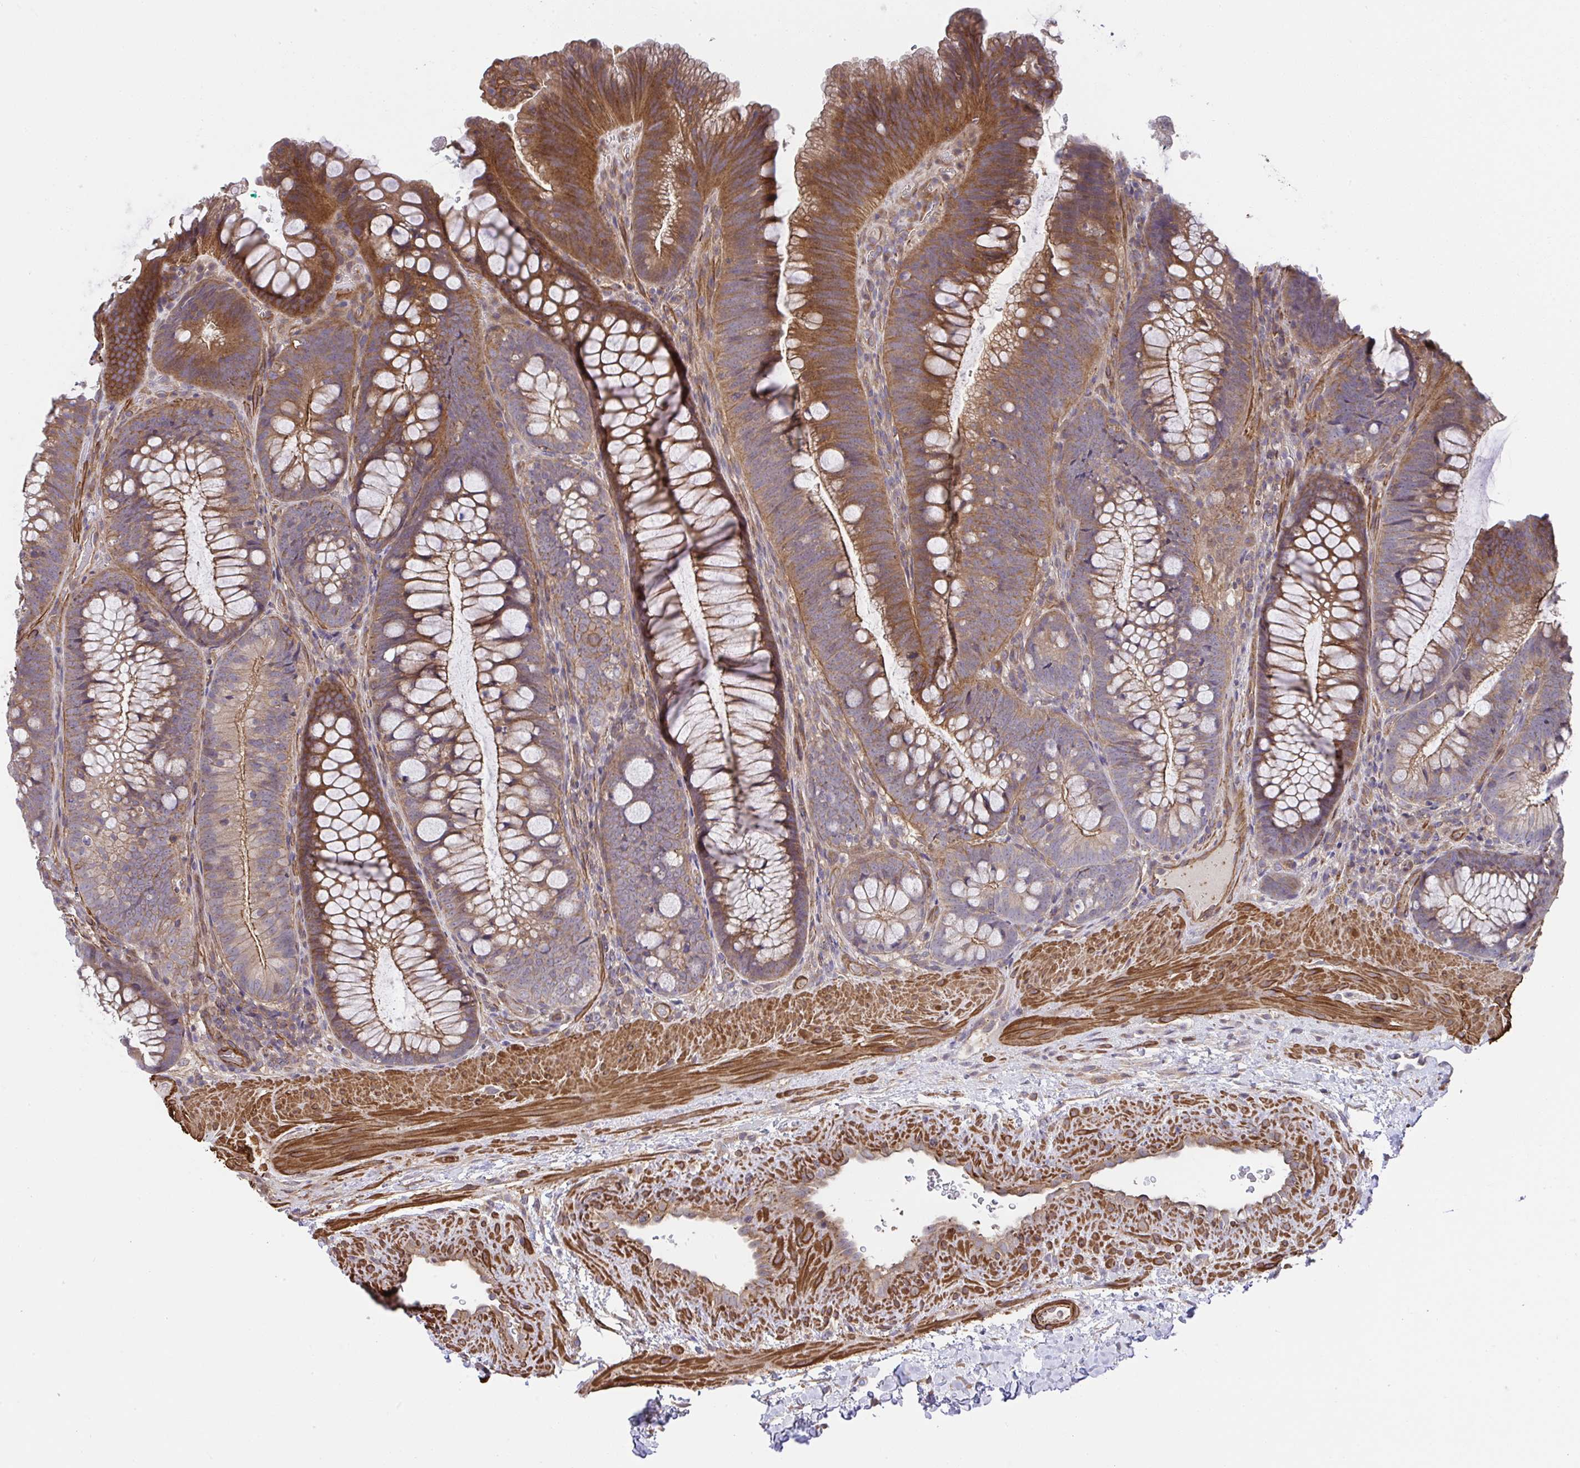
{"staining": {"intensity": "strong", "quantity": ">75%", "location": "cytoplasmic/membranous"}, "tissue": "colon", "cell_type": "Endothelial cells", "image_type": "normal", "snomed": [{"axis": "morphology", "description": "Normal tissue, NOS"}, {"axis": "morphology", "description": "Adenoma, NOS"}, {"axis": "topography", "description": "Soft tissue"}, {"axis": "topography", "description": "Colon"}], "caption": "Protein analysis of unremarkable colon exhibits strong cytoplasmic/membranous expression in about >75% of endothelial cells. (DAB IHC with brightfield microscopy, high magnification).", "gene": "ZNF696", "patient": {"sex": "male", "age": 47}}